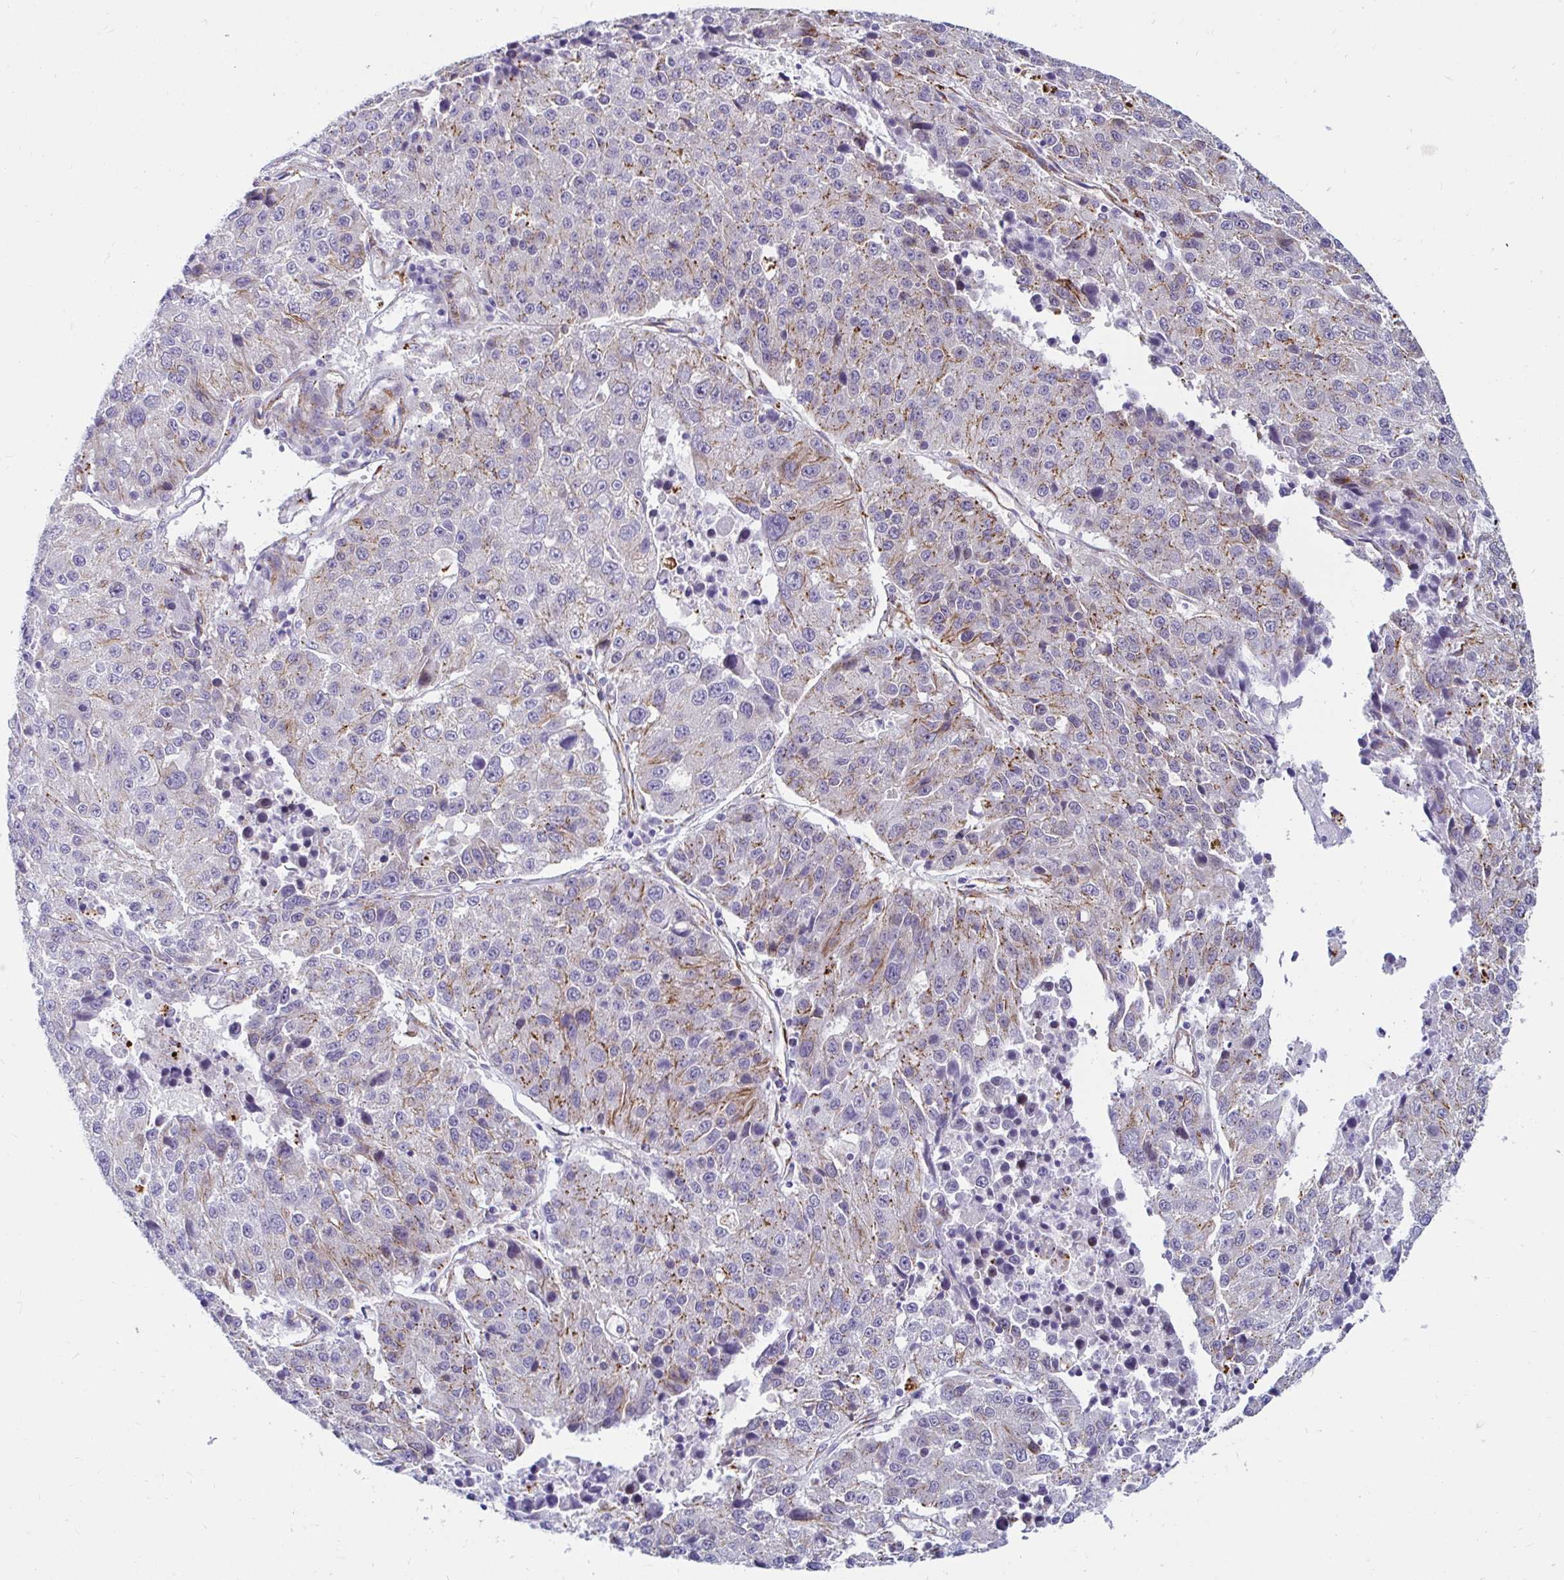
{"staining": {"intensity": "weak", "quantity": "25%-75%", "location": "cytoplasmic/membranous"}, "tissue": "stomach cancer", "cell_type": "Tumor cells", "image_type": "cancer", "snomed": [{"axis": "morphology", "description": "Adenocarcinoma, NOS"}, {"axis": "topography", "description": "Stomach"}], "caption": "Tumor cells reveal weak cytoplasmic/membranous expression in approximately 25%-75% of cells in adenocarcinoma (stomach). The staining is performed using DAB brown chromogen to label protein expression. The nuclei are counter-stained blue using hematoxylin.", "gene": "ANKRD62", "patient": {"sex": "male", "age": 71}}